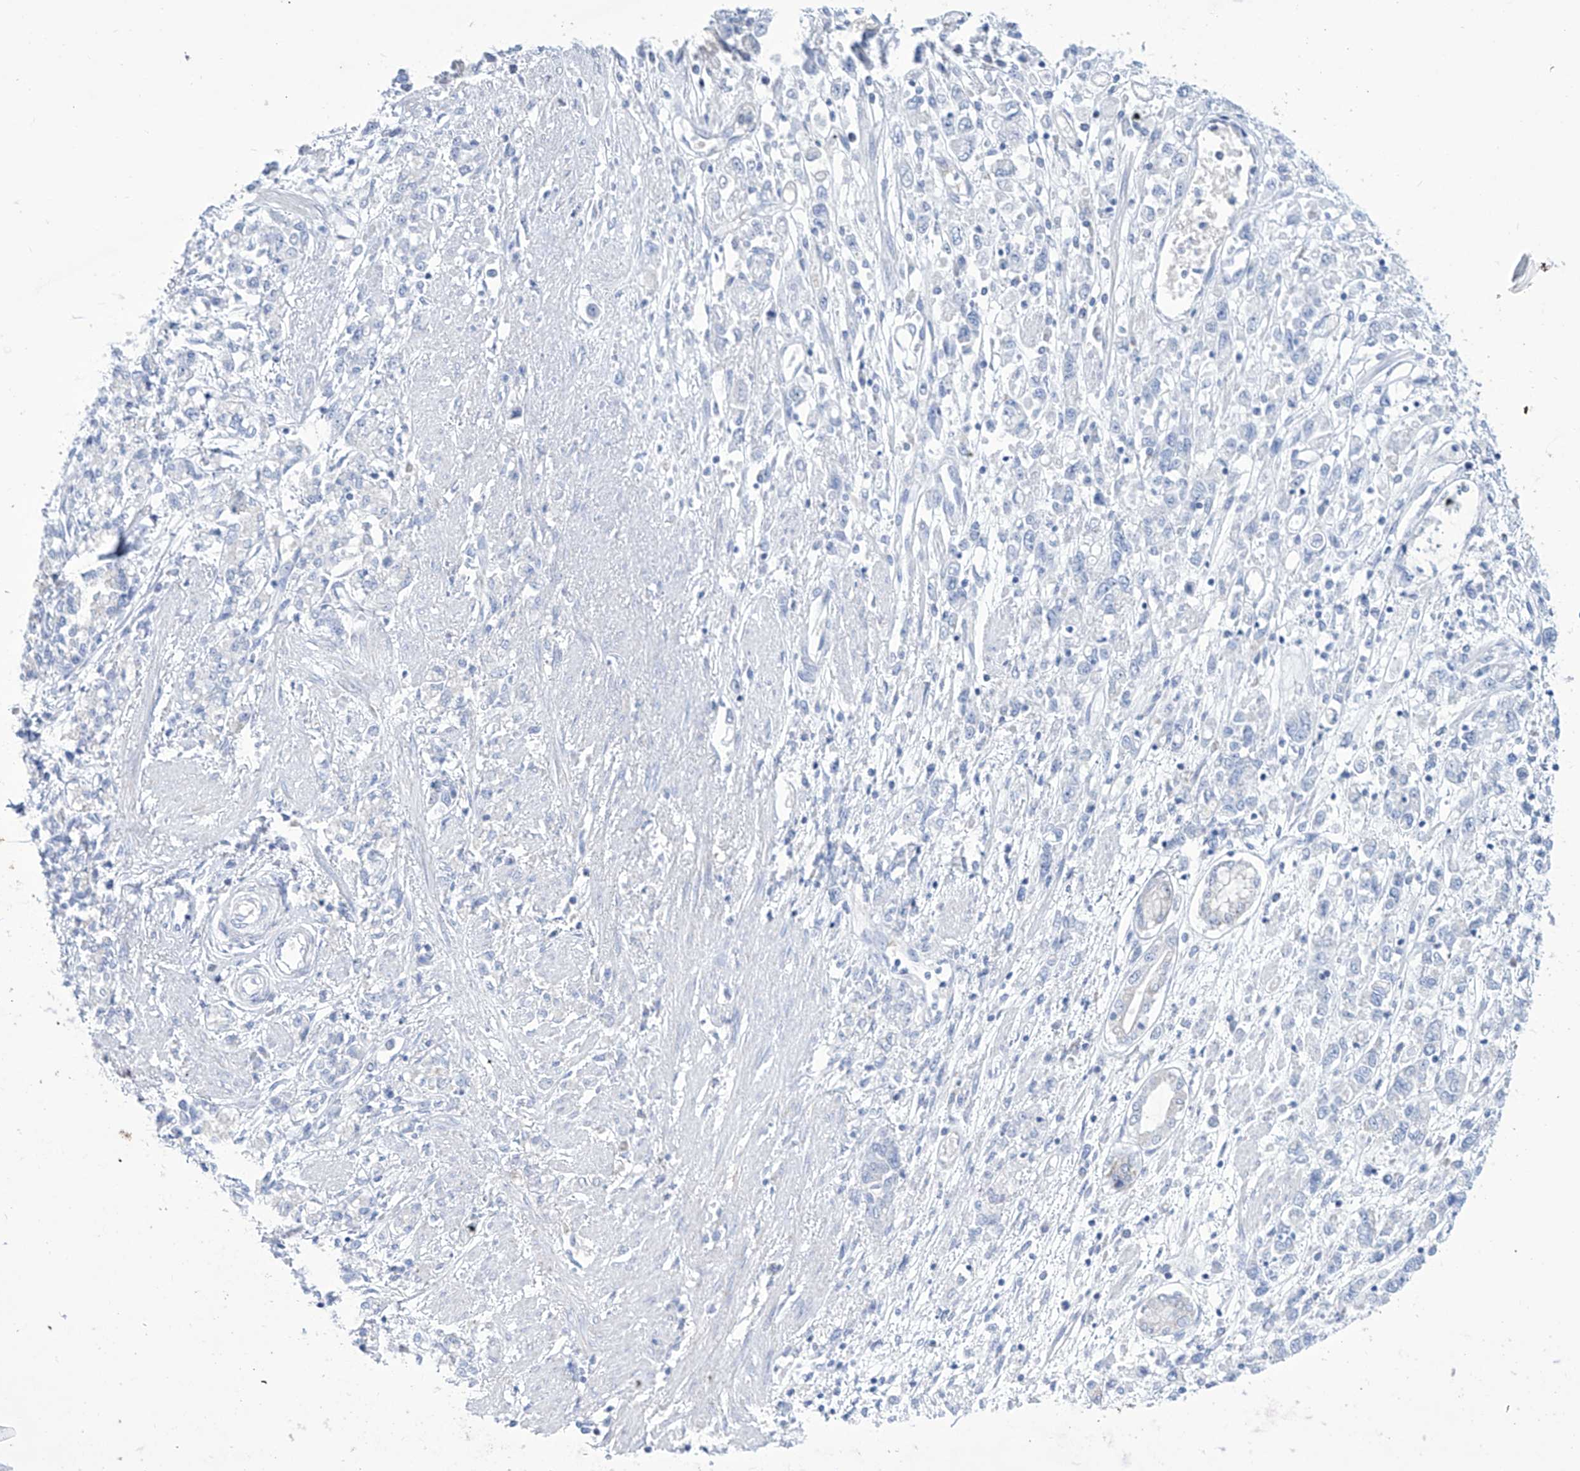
{"staining": {"intensity": "negative", "quantity": "none", "location": "none"}, "tissue": "stomach cancer", "cell_type": "Tumor cells", "image_type": "cancer", "snomed": [{"axis": "morphology", "description": "Adenocarcinoma, NOS"}, {"axis": "topography", "description": "Stomach"}], "caption": "A high-resolution photomicrograph shows IHC staining of adenocarcinoma (stomach), which demonstrates no significant expression in tumor cells.", "gene": "ALDH6A1", "patient": {"sex": "female", "age": 76}}